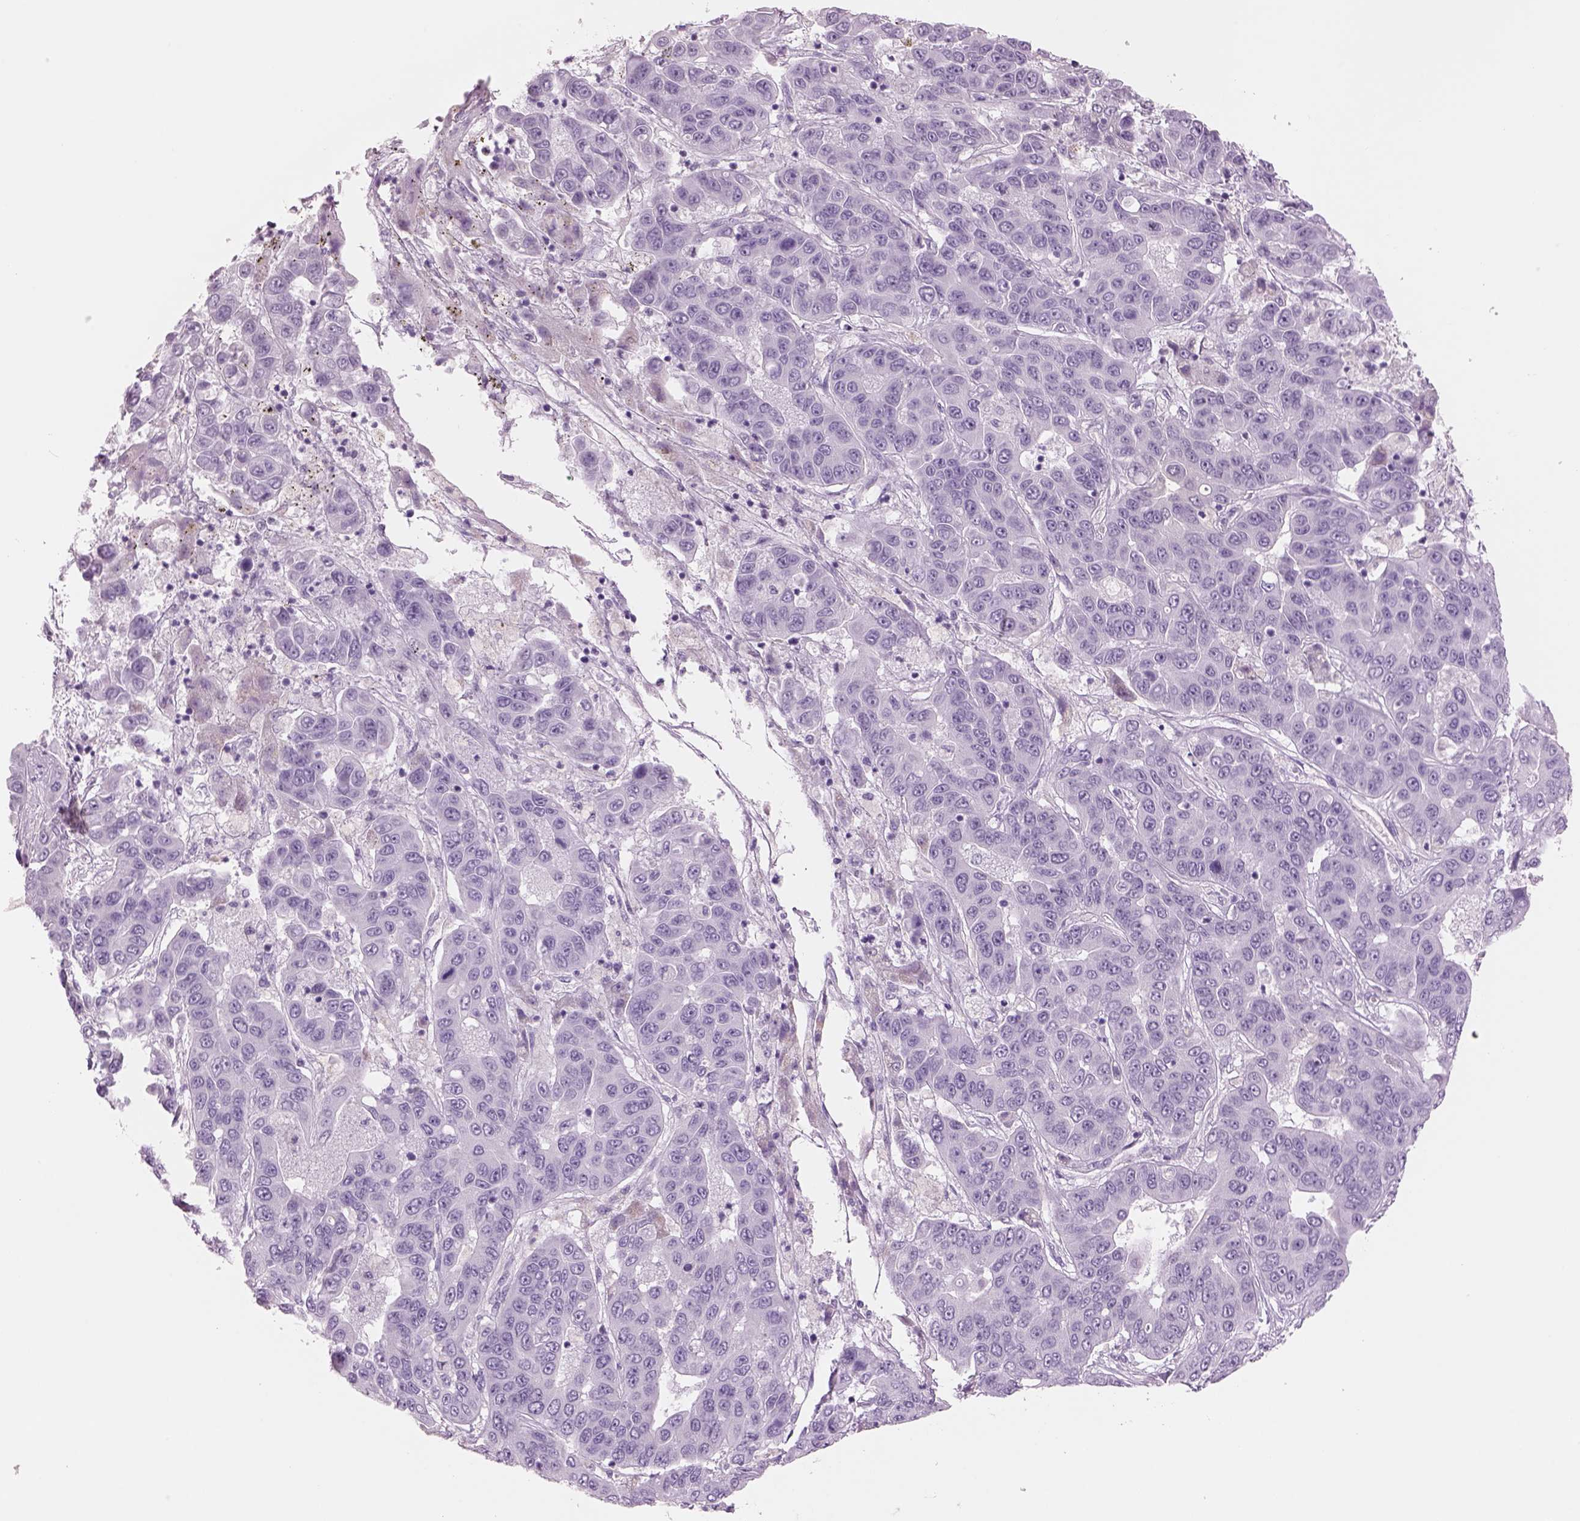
{"staining": {"intensity": "negative", "quantity": "none", "location": "none"}, "tissue": "liver cancer", "cell_type": "Tumor cells", "image_type": "cancer", "snomed": [{"axis": "morphology", "description": "Cholangiocarcinoma"}, {"axis": "topography", "description": "Liver"}], "caption": "Liver cancer stained for a protein using immunohistochemistry (IHC) exhibits no positivity tumor cells.", "gene": "RHO", "patient": {"sex": "female", "age": 52}}